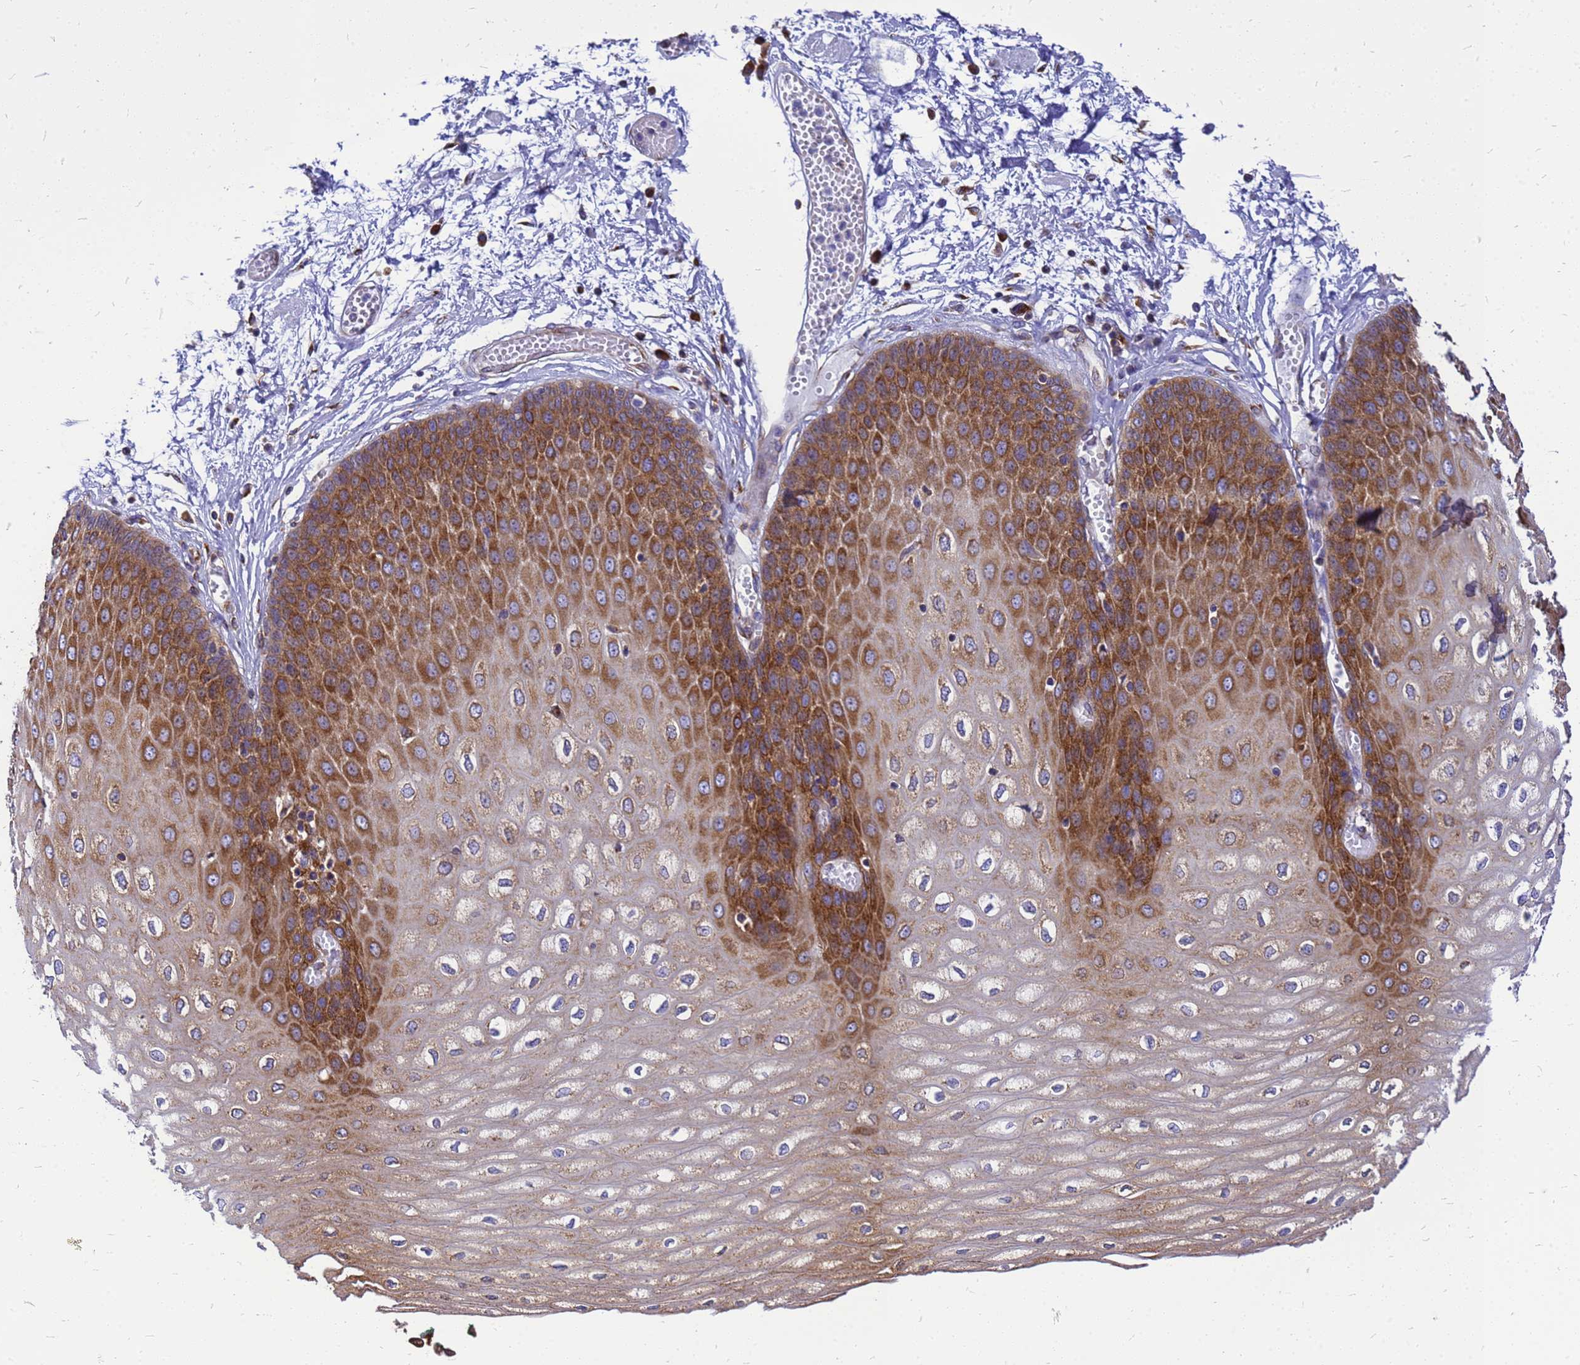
{"staining": {"intensity": "strong", "quantity": ">75%", "location": "cytoplasmic/membranous"}, "tissue": "esophagus", "cell_type": "Squamous epithelial cells", "image_type": "normal", "snomed": [{"axis": "morphology", "description": "Normal tissue, NOS"}, {"axis": "topography", "description": "Esophagus"}], "caption": "Immunohistochemical staining of unremarkable esophagus shows strong cytoplasmic/membranous protein expression in approximately >75% of squamous epithelial cells.", "gene": "EEF1D", "patient": {"sex": "male", "age": 60}}